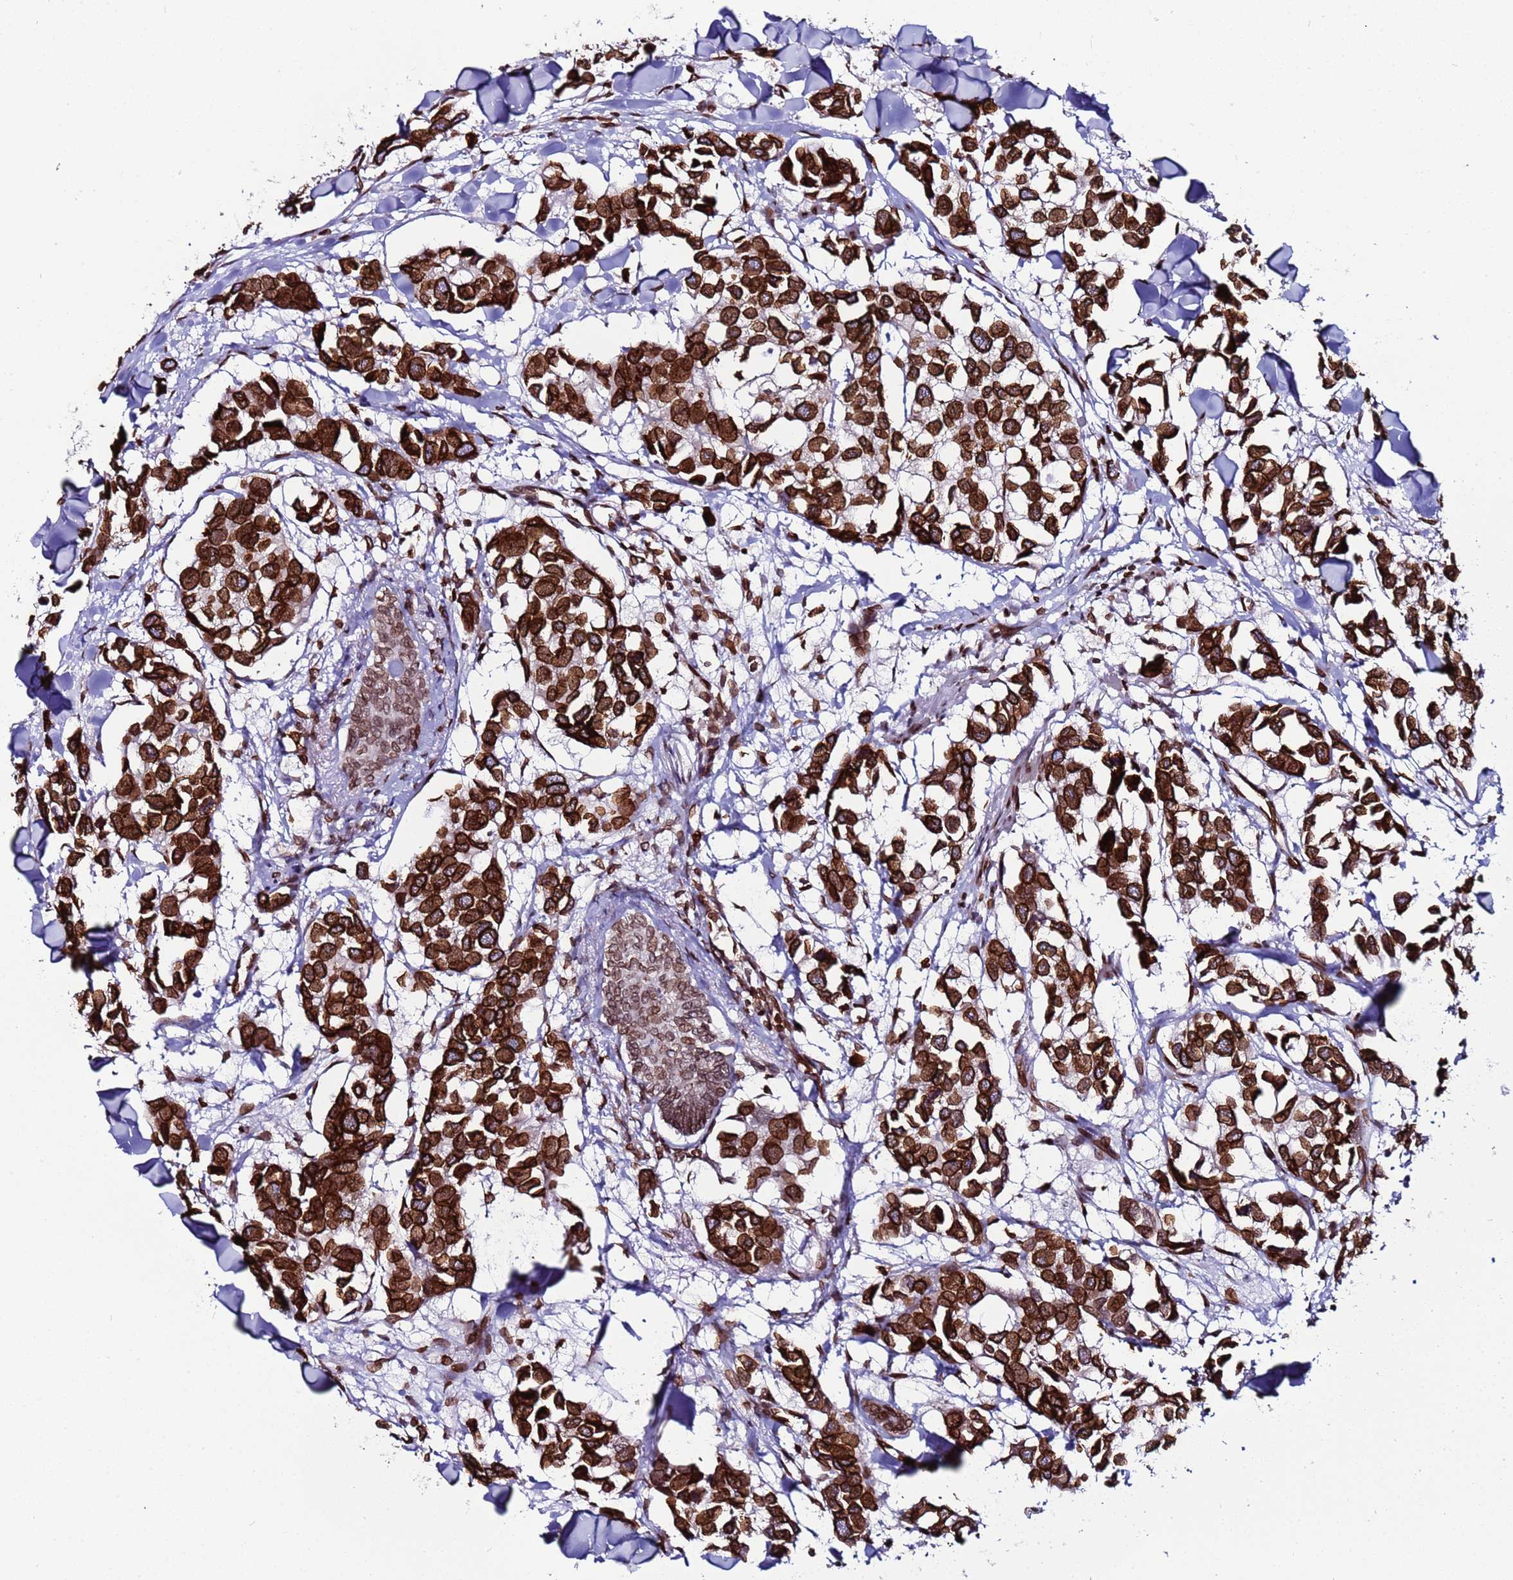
{"staining": {"intensity": "strong", "quantity": ">75%", "location": "cytoplasmic/membranous,nuclear"}, "tissue": "breast cancer", "cell_type": "Tumor cells", "image_type": "cancer", "snomed": [{"axis": "morphology", "description": "Duct carcinoma"}, {"axis": "topography", "description": "Breast"}], "caption": "High-magnification brightfield microscopy of breast invasive ductal carcinoma stained with DAB (3,3'-diaminobenzidine) (brown) and counterstained with hematoxylin (blue). tumor cells exhibit strong cytoplasmic/membranous and nuclear staining is identified in approximately>75% of cells.", "gene": "TOR1AIP1", "patient": {"sex": "female", "age": 83}}